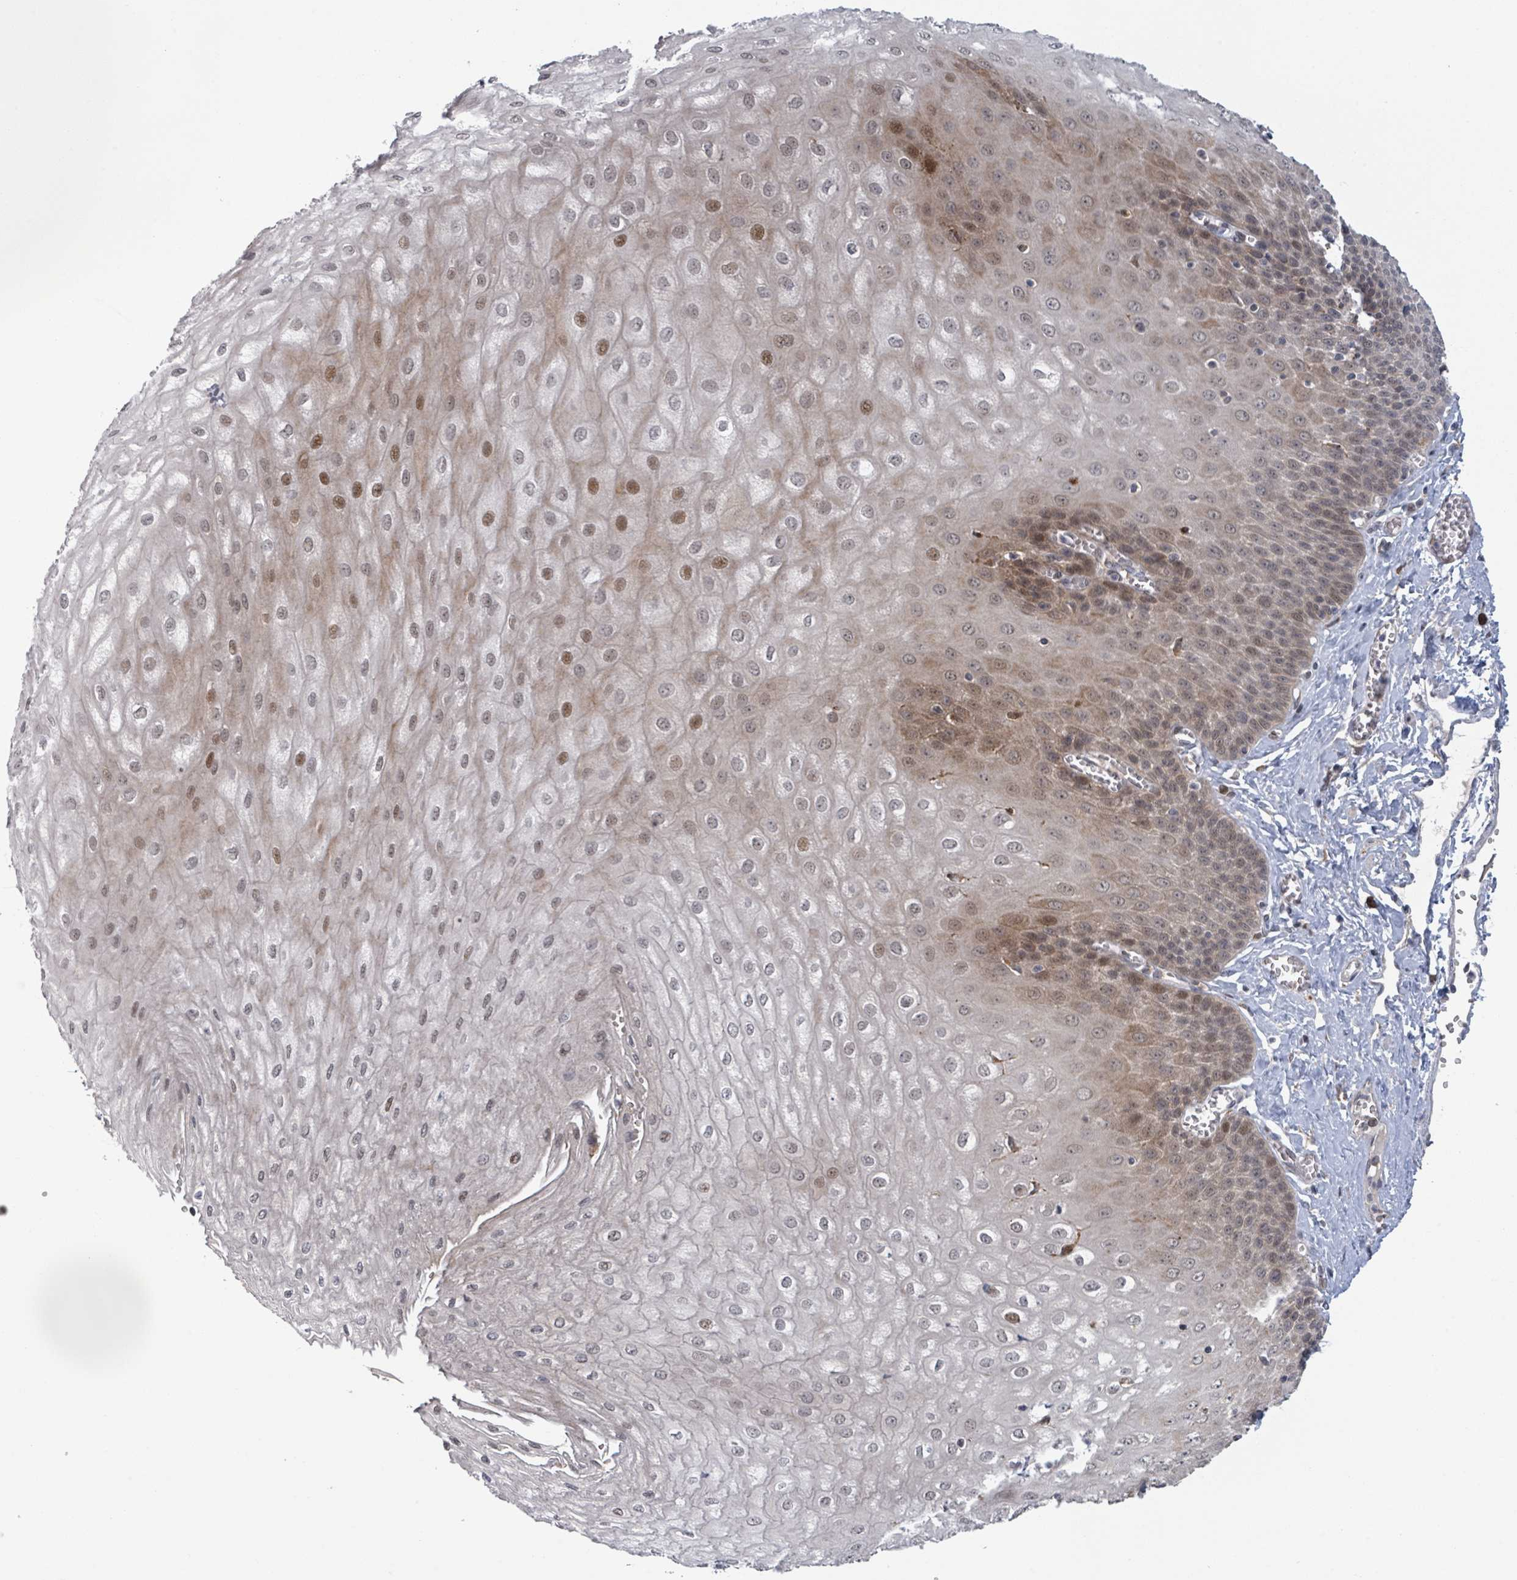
{"staining": {"intensity": "moderate", "quantity": ">75%", "location": "cytoplasmic/membranous,nuclear"}, "tissue": "esophagus", "cell_type": "Squamous epithelial cells", "image_type": "normal", "snomed": [{"axis": "morphology", "description": "Normal tissue, NOS"}, {"axis": "topography", "description": "Esophagus"}], "caption": "Human esophagus stained for a protein (brown) exhibits moderate cytoplasmic/membranous,nuclear positive positivity in approximately >75% of squamous epithelial cells.", "gene": "SHROOM2", "patient": {"sex": "male", "age": 60}}